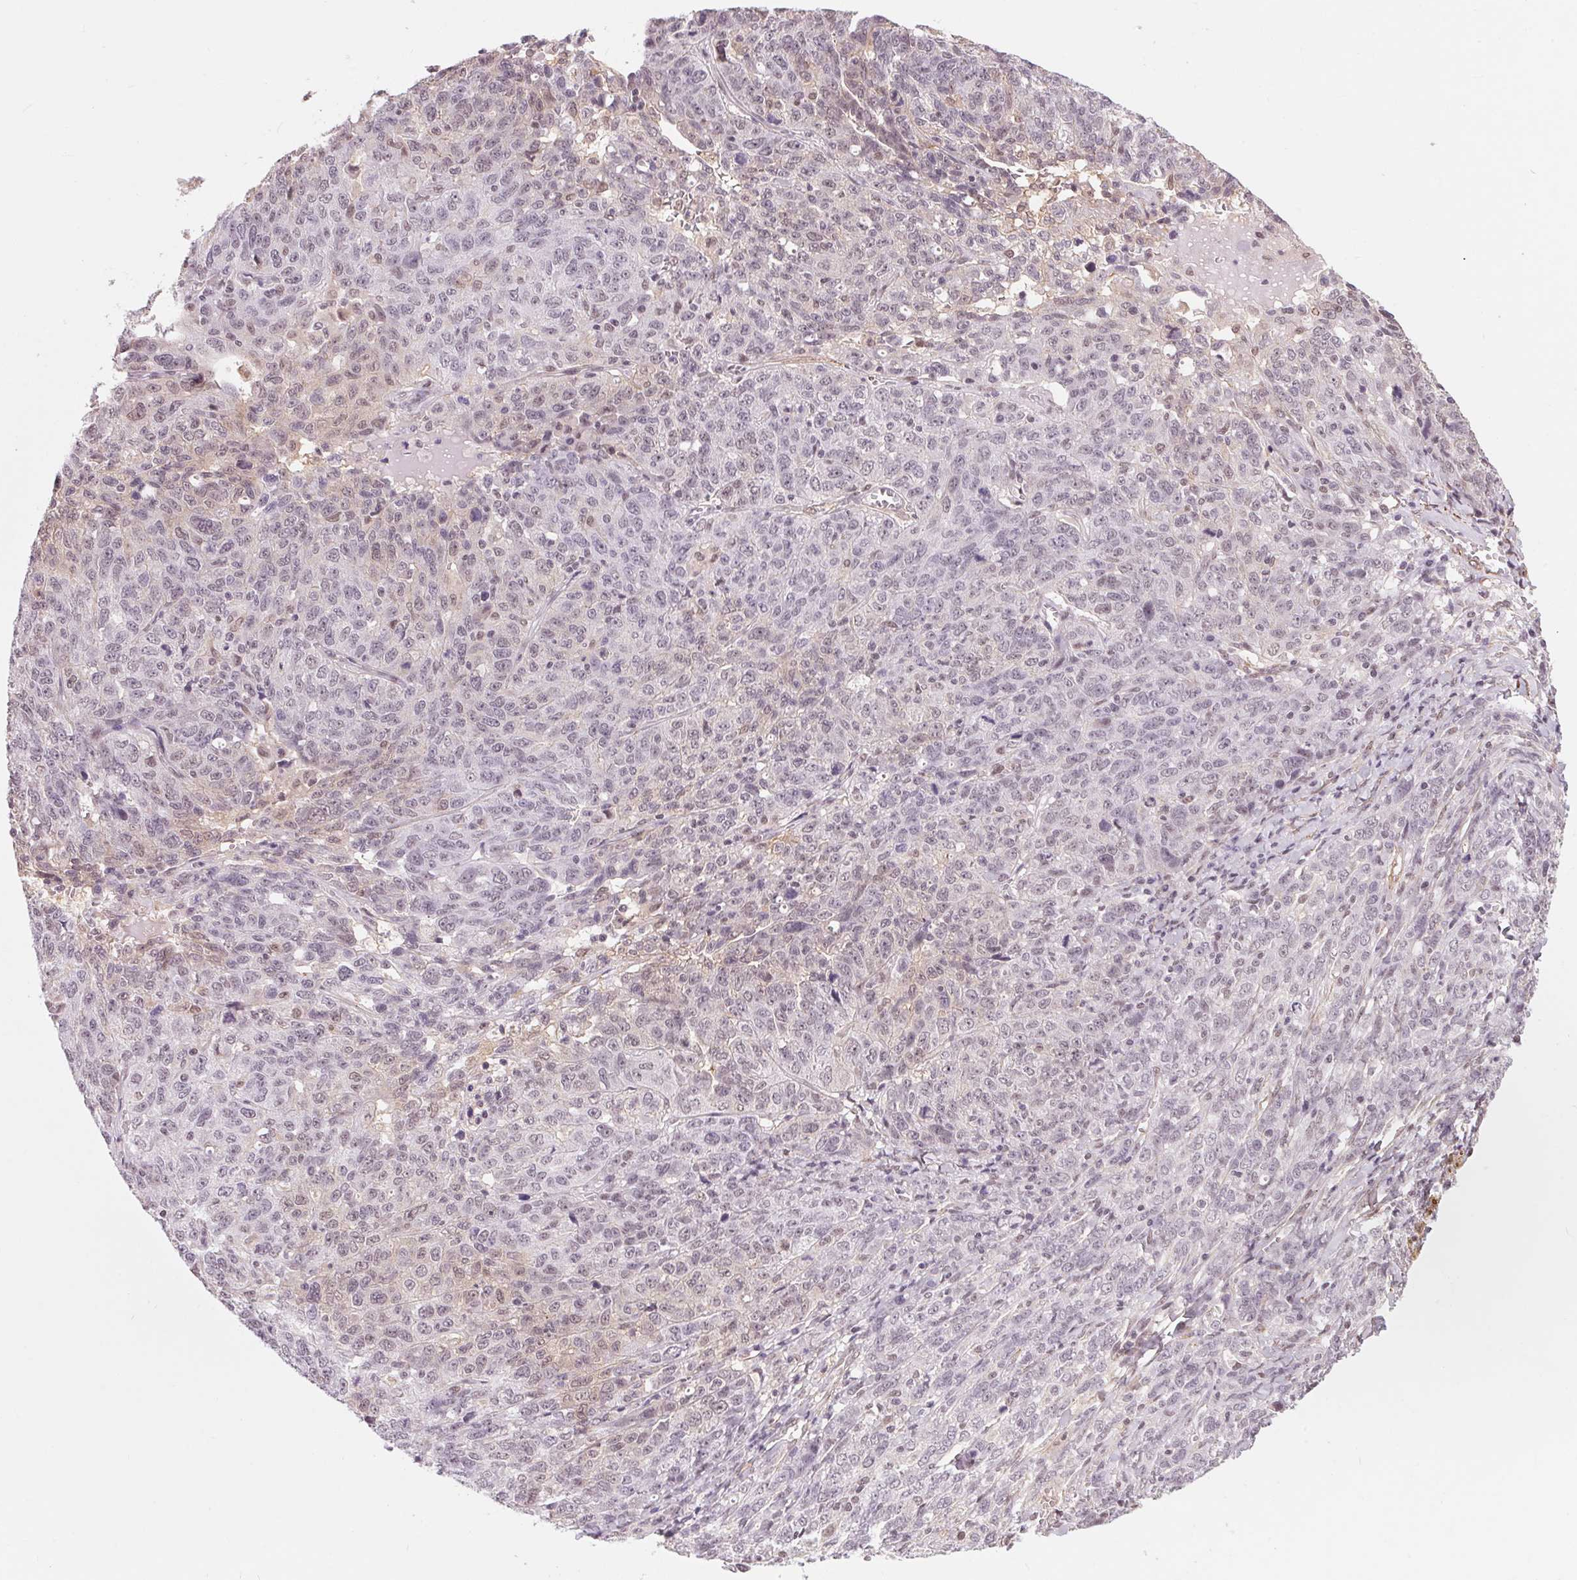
{"staining": {"intensity": "negative", "quantity": "none", "location": "none"}, "tissue": "ovarian cancer", "cell_type": "Tumor cells", "image_type": "cancer", "snomed": [{"axis": "morphology", "description": "Cystadenocarcinoma, serous, NOS"}, {"axis": "topography", "description": "Ovary"}], "caption": "Tumor cells are negative for brown protein staining in ovarian cancer (serous cystadenocarcinoma).", "gene": "BCAT1", "patient": {"sex": "female", "age": 71}}